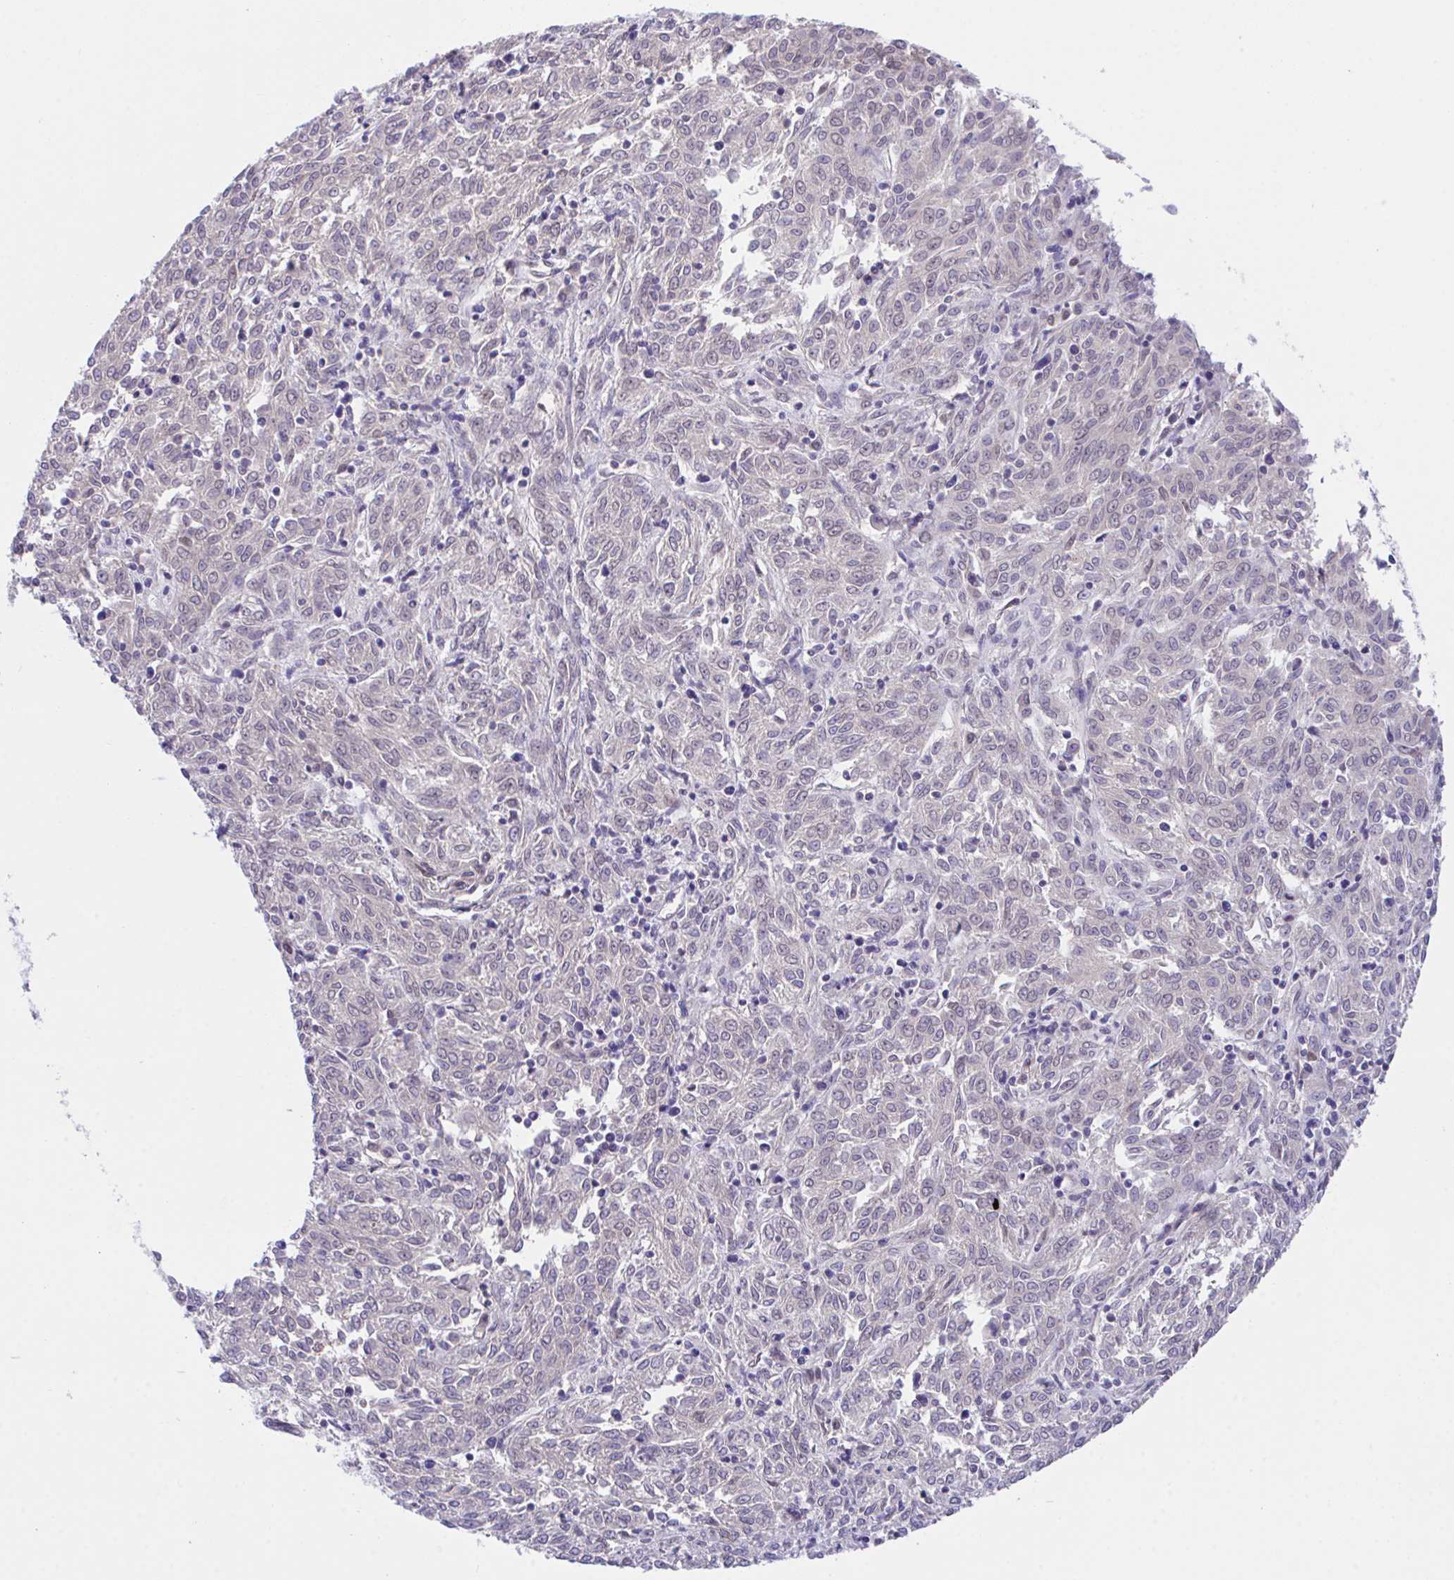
{"staining": {"intensity": "negative", "quantity": "none", "location": "none"}, "tissue": "melanoma", "cell_type": "Tumor cells", "image_type": "cancer", "snomed": [{"axis": "morphology", "description": "Malignant melanoma, NOS"}, {"axis": "topography", "description": "Skin"}], "caption": "This histopathology image is of malignant melanoma stained with IHC to label a protein in brown with the nuclei are counter-stained blue. There is no expression in tumor cells.", "gene": "ZBED3", "patient": {"sex": "female", "age": 72}}